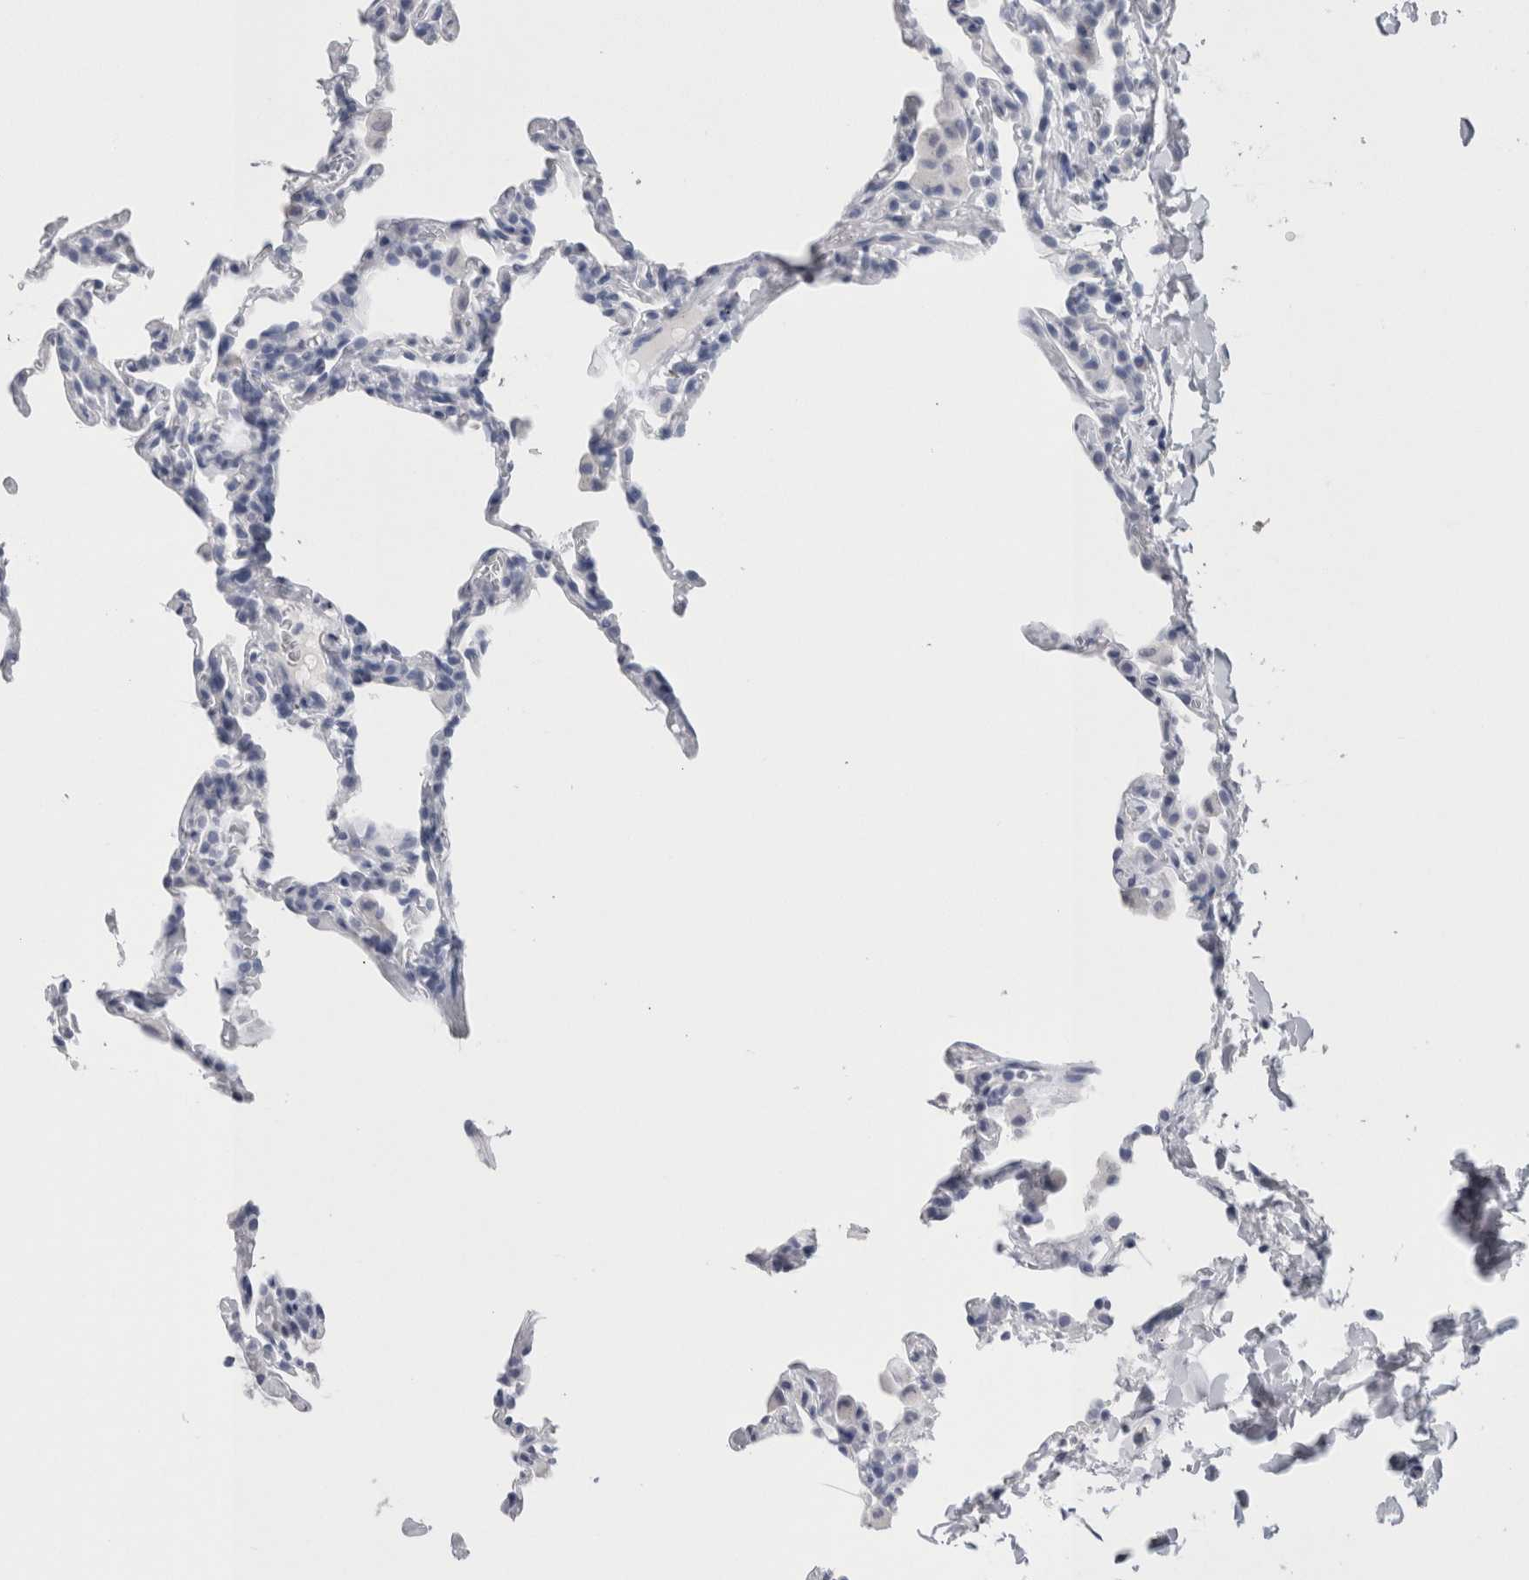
{"staining": {"intensity": "negative", "quantity": "none", "location": "none"}, "tissue": "lung", "cell_type": "Alveolar cells", "image_type": "normal", "snomed": [{"axis": "morphology", "description": "Normal tissue, NOS"}, {"axis": "topography", "description": "Lung"}], "caption": "Alveolar cells are negative for brown protein staining in benign lung. (Immunohistochemistry (ihc), brightfield microscopy, high magnification).", "gene": "CA8", "patient": {"sex": "male", "age": 20}}